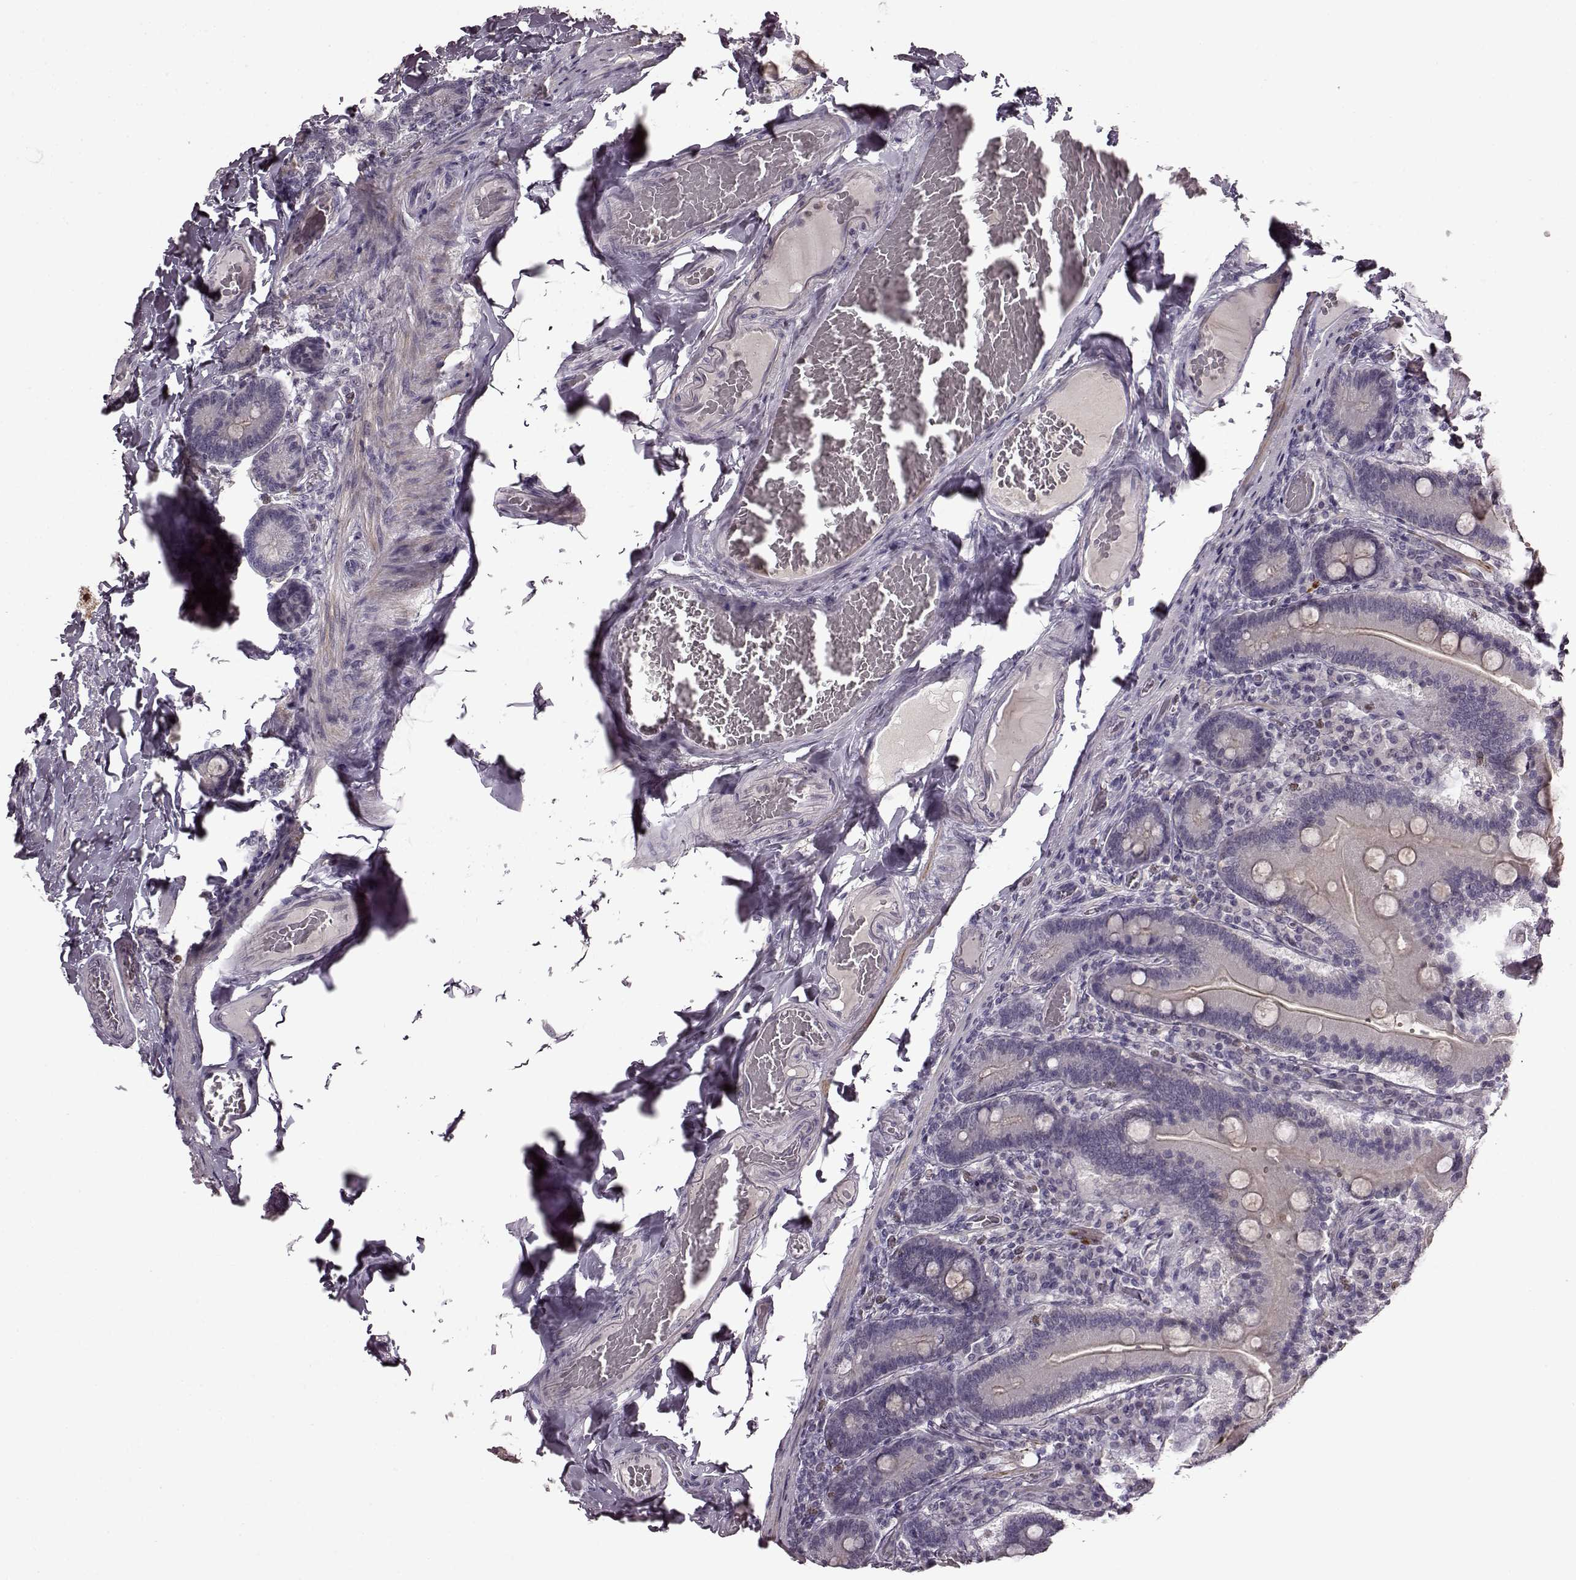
{"staining": {"intensity": "weak", "quantity": "<25%", "location": "cytoplasmic/membranous"}, "tissue": "duodenum", "cell_type": "Glandular cells", "image_type": "normal", "snomed": [{"axis": "morphology", "description": "Normal tissue, NOS"}, {"axis": "topography", "description": "Duodenum"}], "caption": "Immunohistochemistry micrograph of normal duodenum stained for a protein (brown), which shows no expression in glandular cells.", "gene": "CNGA3", "patient": {"sex": "female", "age": 62}}